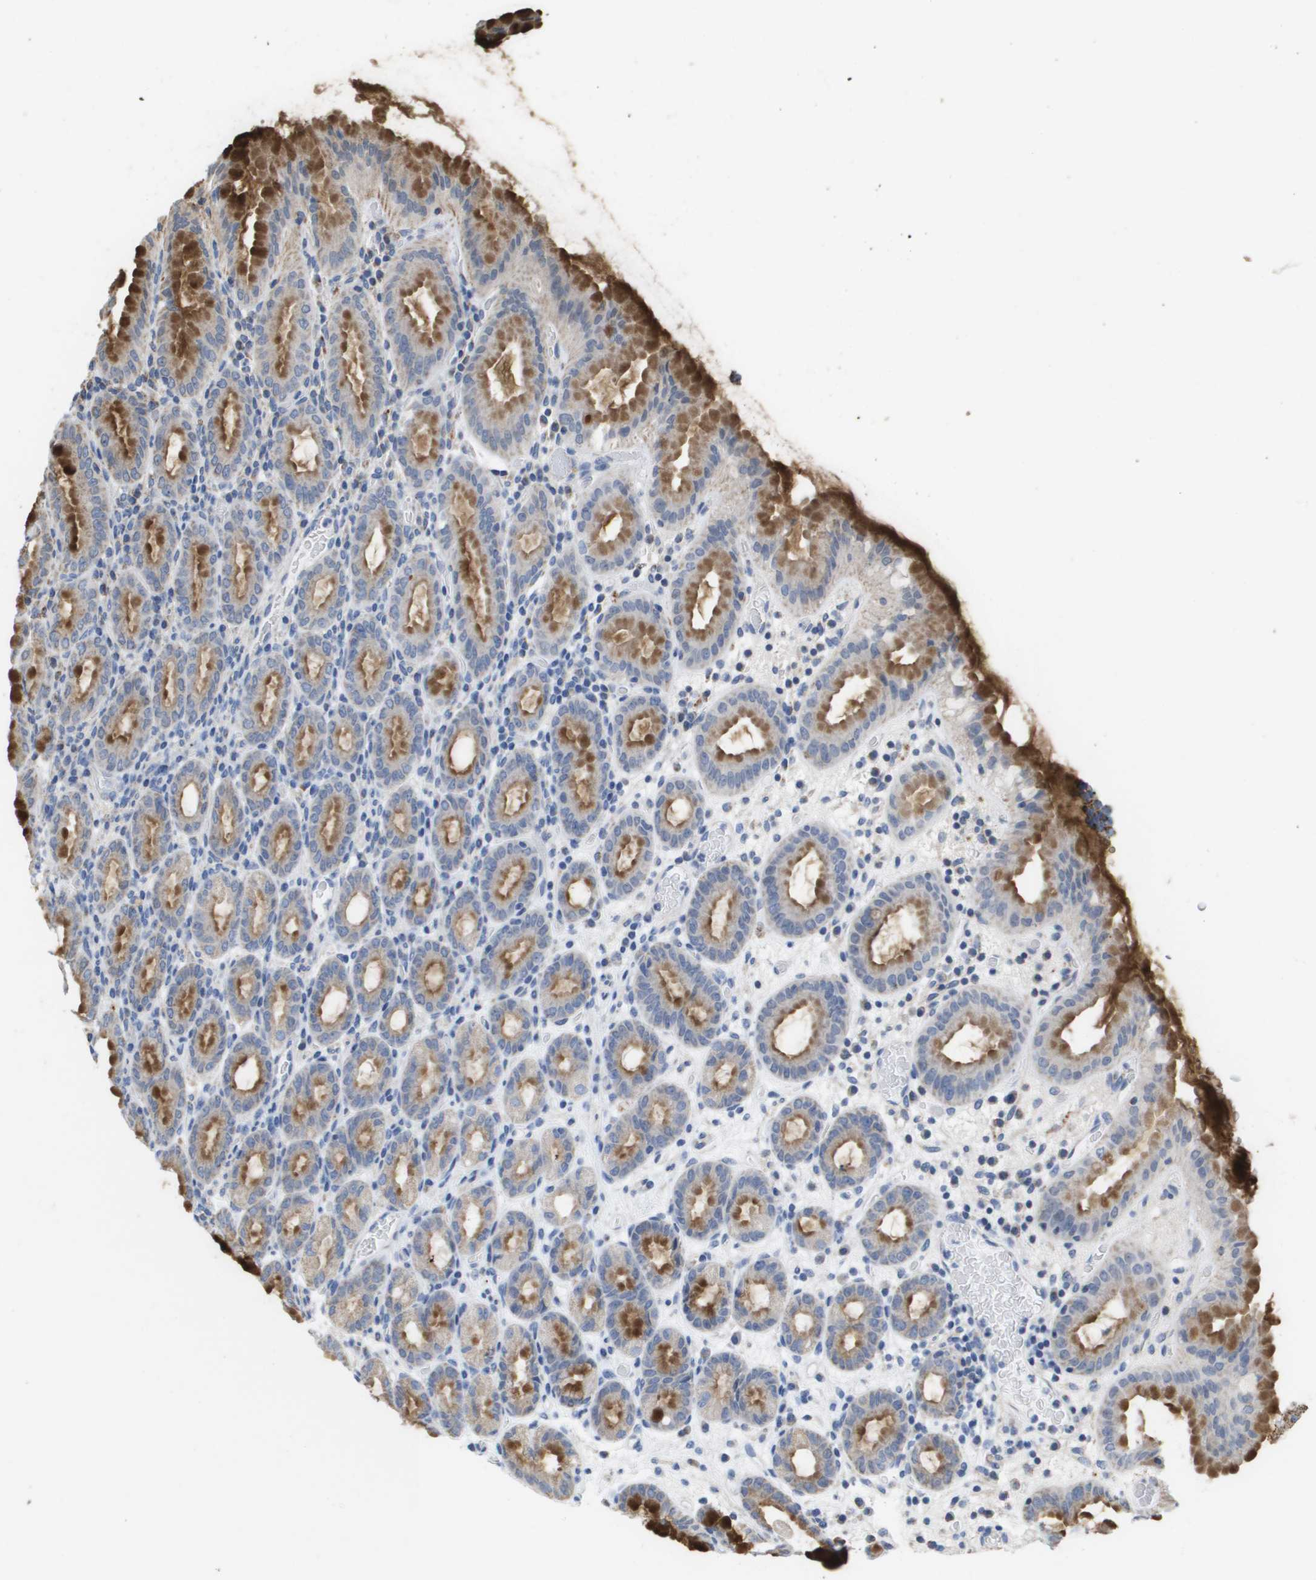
{"staining": {"intensity": "strong", "quantity": "<25%", "location": "cytoplasmic/membranous"}, "tissue": "stomach", "cell_type": "Glandular cells", "image_type": "normal", "snomed": [{"axis": "morphology", "description": "Normal tissue, NOS"}, {"axis": "topography", "description": "Stomach, upper"}], "caption": "IHC staining of unremarkable stomach, which demonstrates medium levels of strong cytoplasmic/membranous expression in about <25% of glandular cells indicating strong cytoplasmic/membranous protein positivity. The staining was performed using DAB (3,3'-diaminobenzidine) (brown) for protein detection and nuclei were counterstained in hematoxylin (blue).", "gene": "HSPE1", "patient": {"sex": "male", "age": 68}}